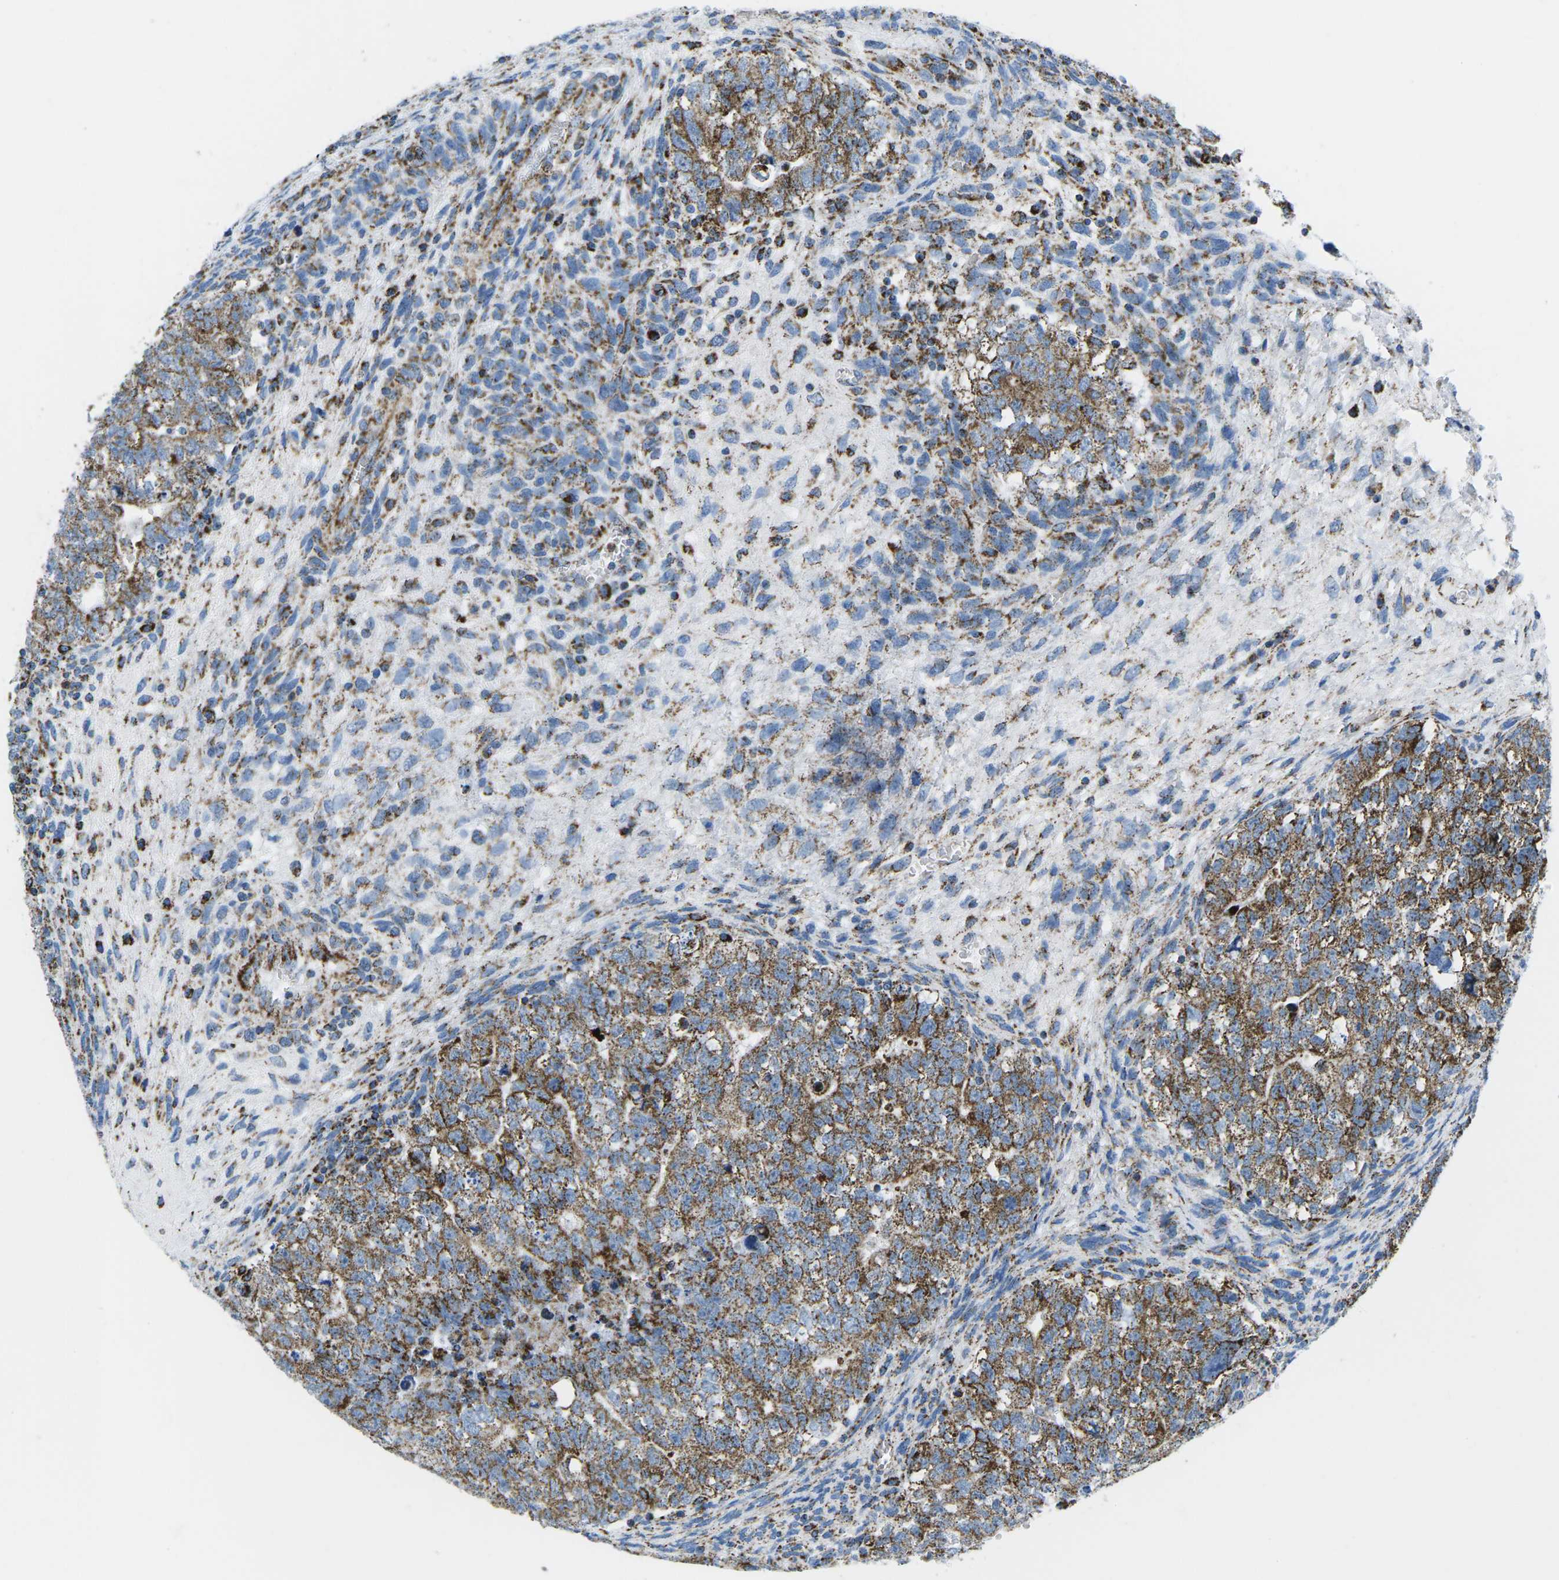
{"staining": {"intensity": "moderate", "quantity": "25%-75%", "location": "cytoplasmic/membranous"}, "tissue": "testis cancer", "cell_type": "Tumor cells", "image_type": "cancer", "snomed": [{"axis": "morphology", "description": "Seminoma, NOS"}, {"axis": "morphology", "description": "Carcinoma, Embryonal, NOS"}, {"axis": "topography", "description": "Testis"}], "caption": "Human embryonal carcinoma (testis) stained with a protein marker demonstrates moderate staining in tumor cells.", "gene": "COX6C", "patient": {"sex": "male", "age": 38}}